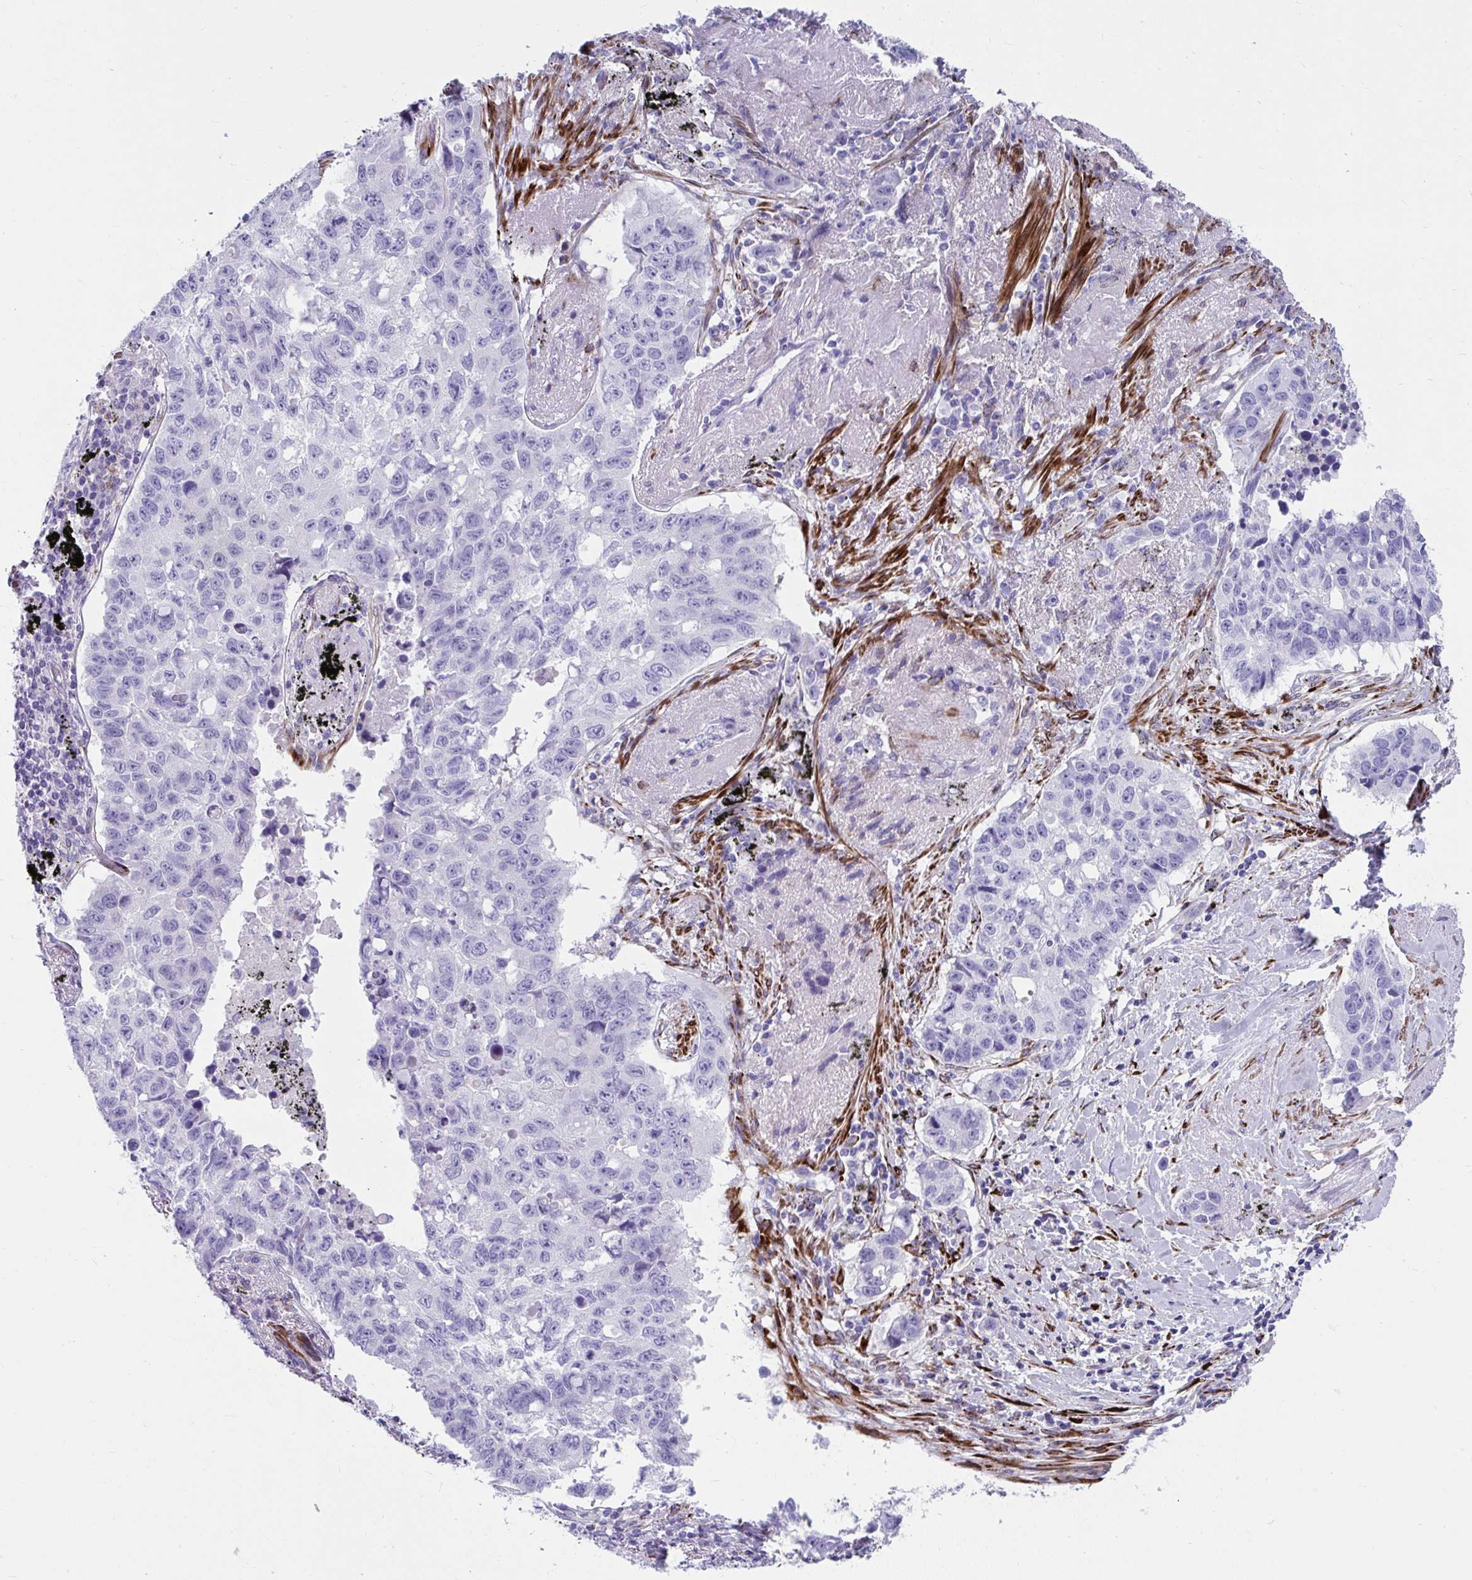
{"staining": {"intensity": "negative", "quantity": "none", "location": "none"}, "tissue": "lung cancer", "cell_type": "Tumor cells", "image_type": "cancer", "snomed": [{"axis": "morphology", "description": "Squamous cell carcinoma, NOS"}, {"axis": "topography", "description": "Lung"}], "caption": "Immunohistochemistry of human lung squamous cell carcinoma demonstrates no expression in tumor cells.", "gene": "GRXCR2", "patient": {"sex": "male", "age": 60}}